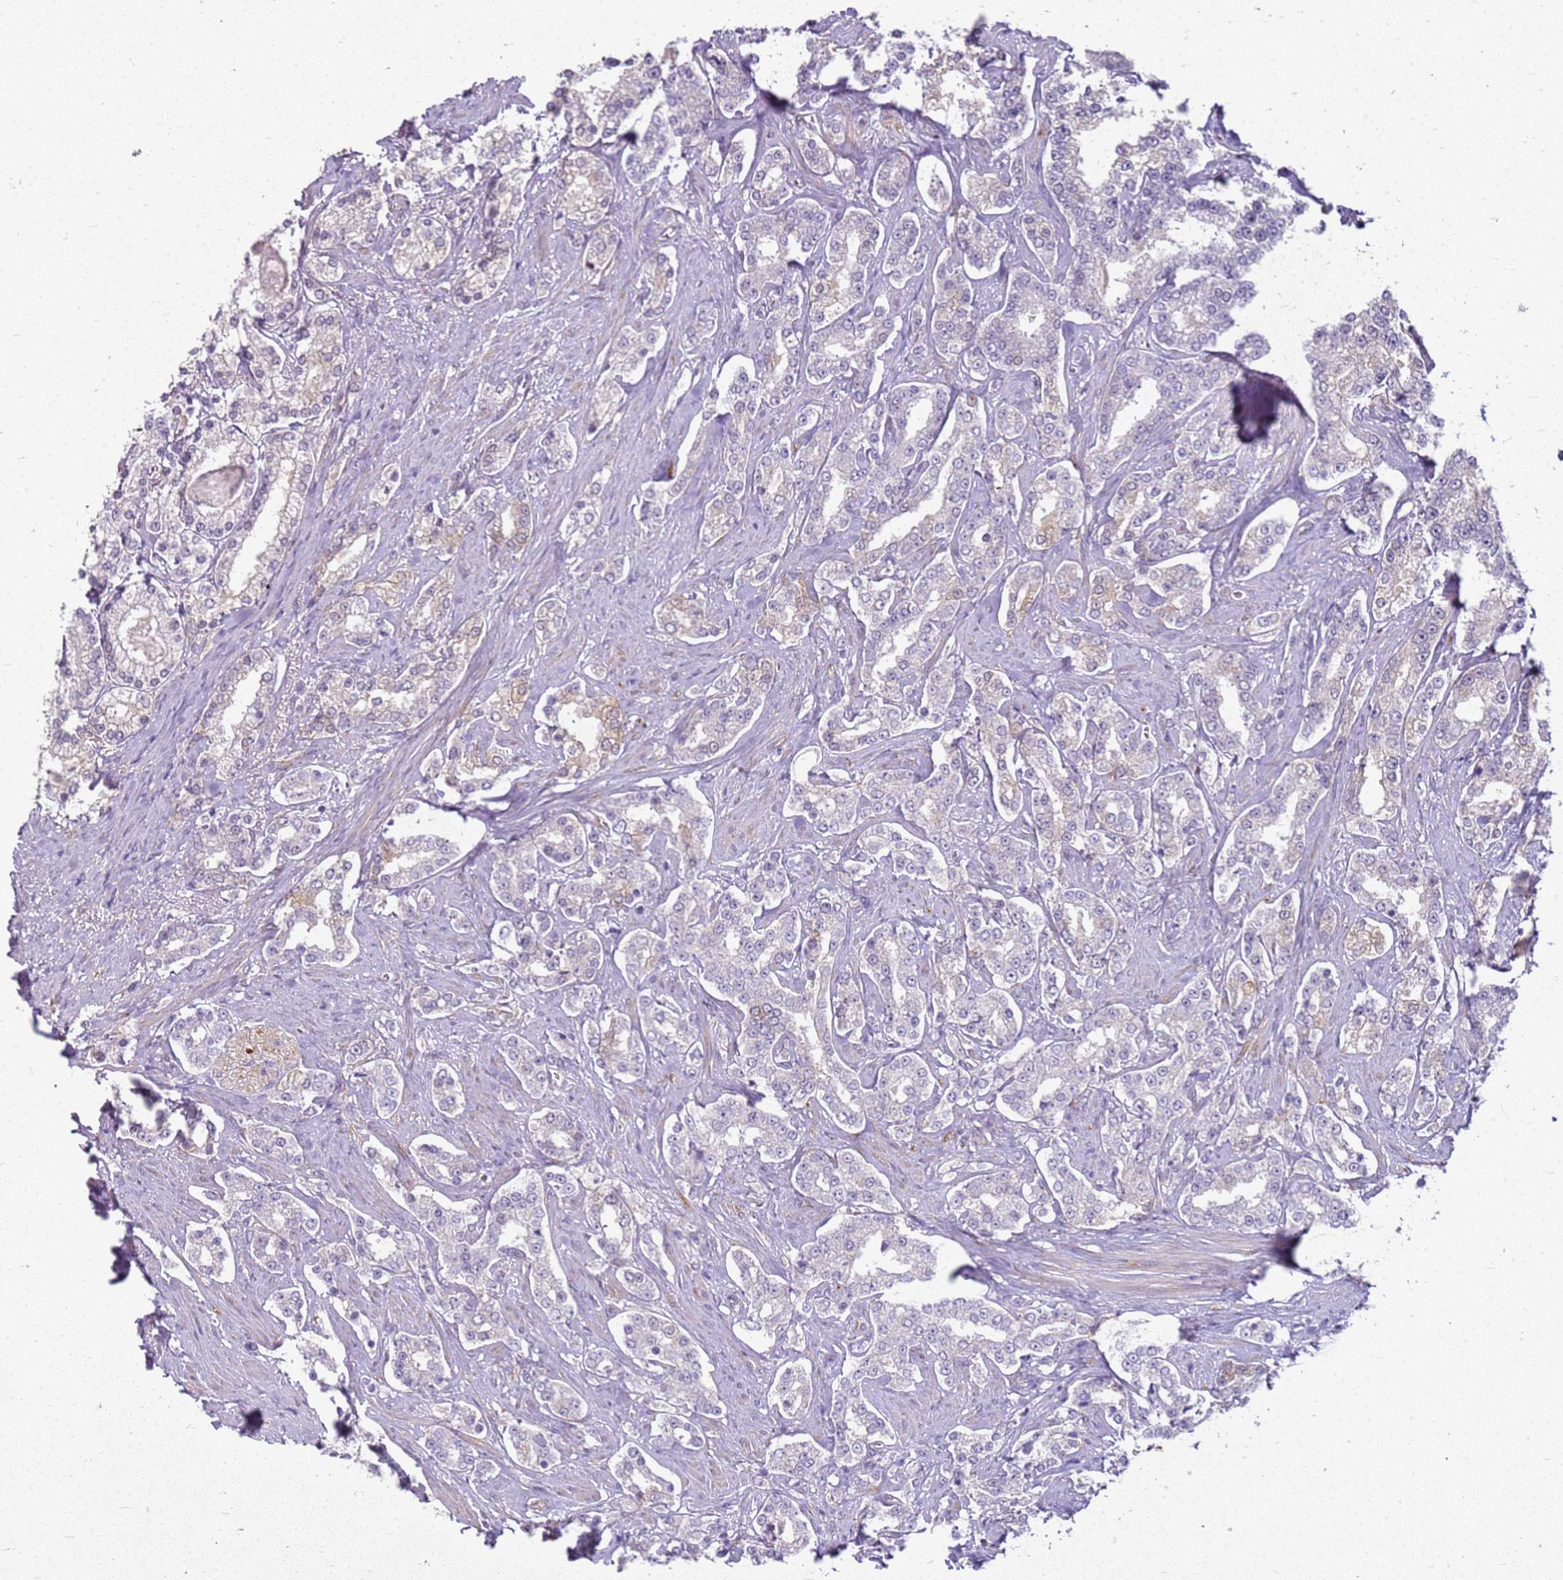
{"staining": {"intensity": "negative", "quantity": "none", "location": "none"}, "tissue": "prostate cancer", "cell_type": "Tumor cells", "image_type": "cancer", "snomed": [{"axis": "morphology", "description": "Normal tissue, NOS"}, {"axis": "morphology", "description": "Adenocarcinoma, High grade"}, {"axis": "topography", "description": "Prostate"}], "caption": "Tumor cells are negative for protein expression in human prostate cancer (high-grade adenocarcinoma).", "gene": "HSPB1", "patient": {"sex": "male", "age": 83}}